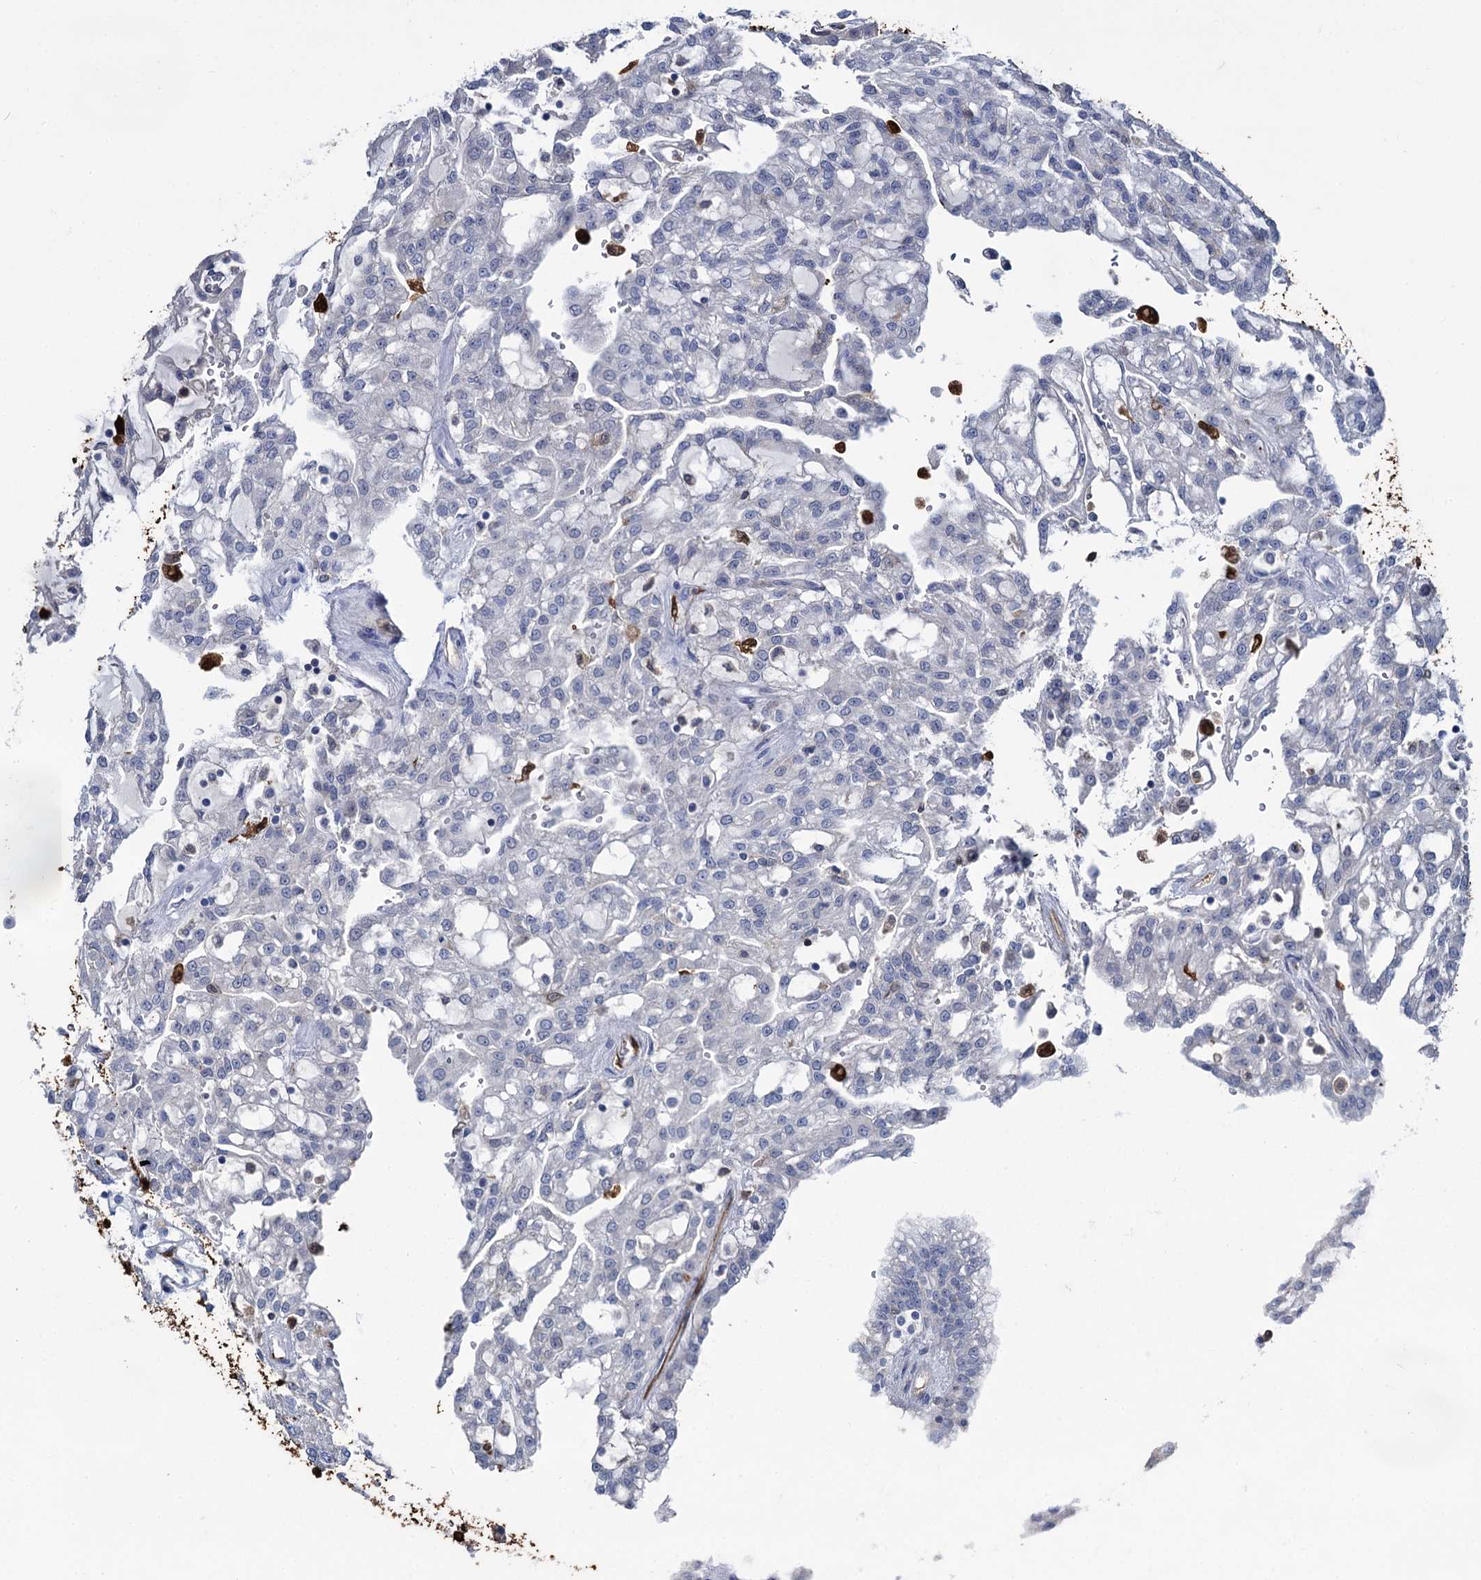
{"staining": {"intensity": "negative", "quantity": "none", "location": "none"}, "tissue": "renal cancer", "cell_type": "Tumor cells", "image_type": "cancer", "snomed": [{"axis": "morphology", "description": "Adenocarcinoma, NOS"}, {"axis": "topography", "description": "Kidney"}], "caption": "A histopathology image of renal cancer stained for a protein shows no brown staining in tumor cells.", "gene": "FABP5", "patient": {"sex": "male", "age": 63}}